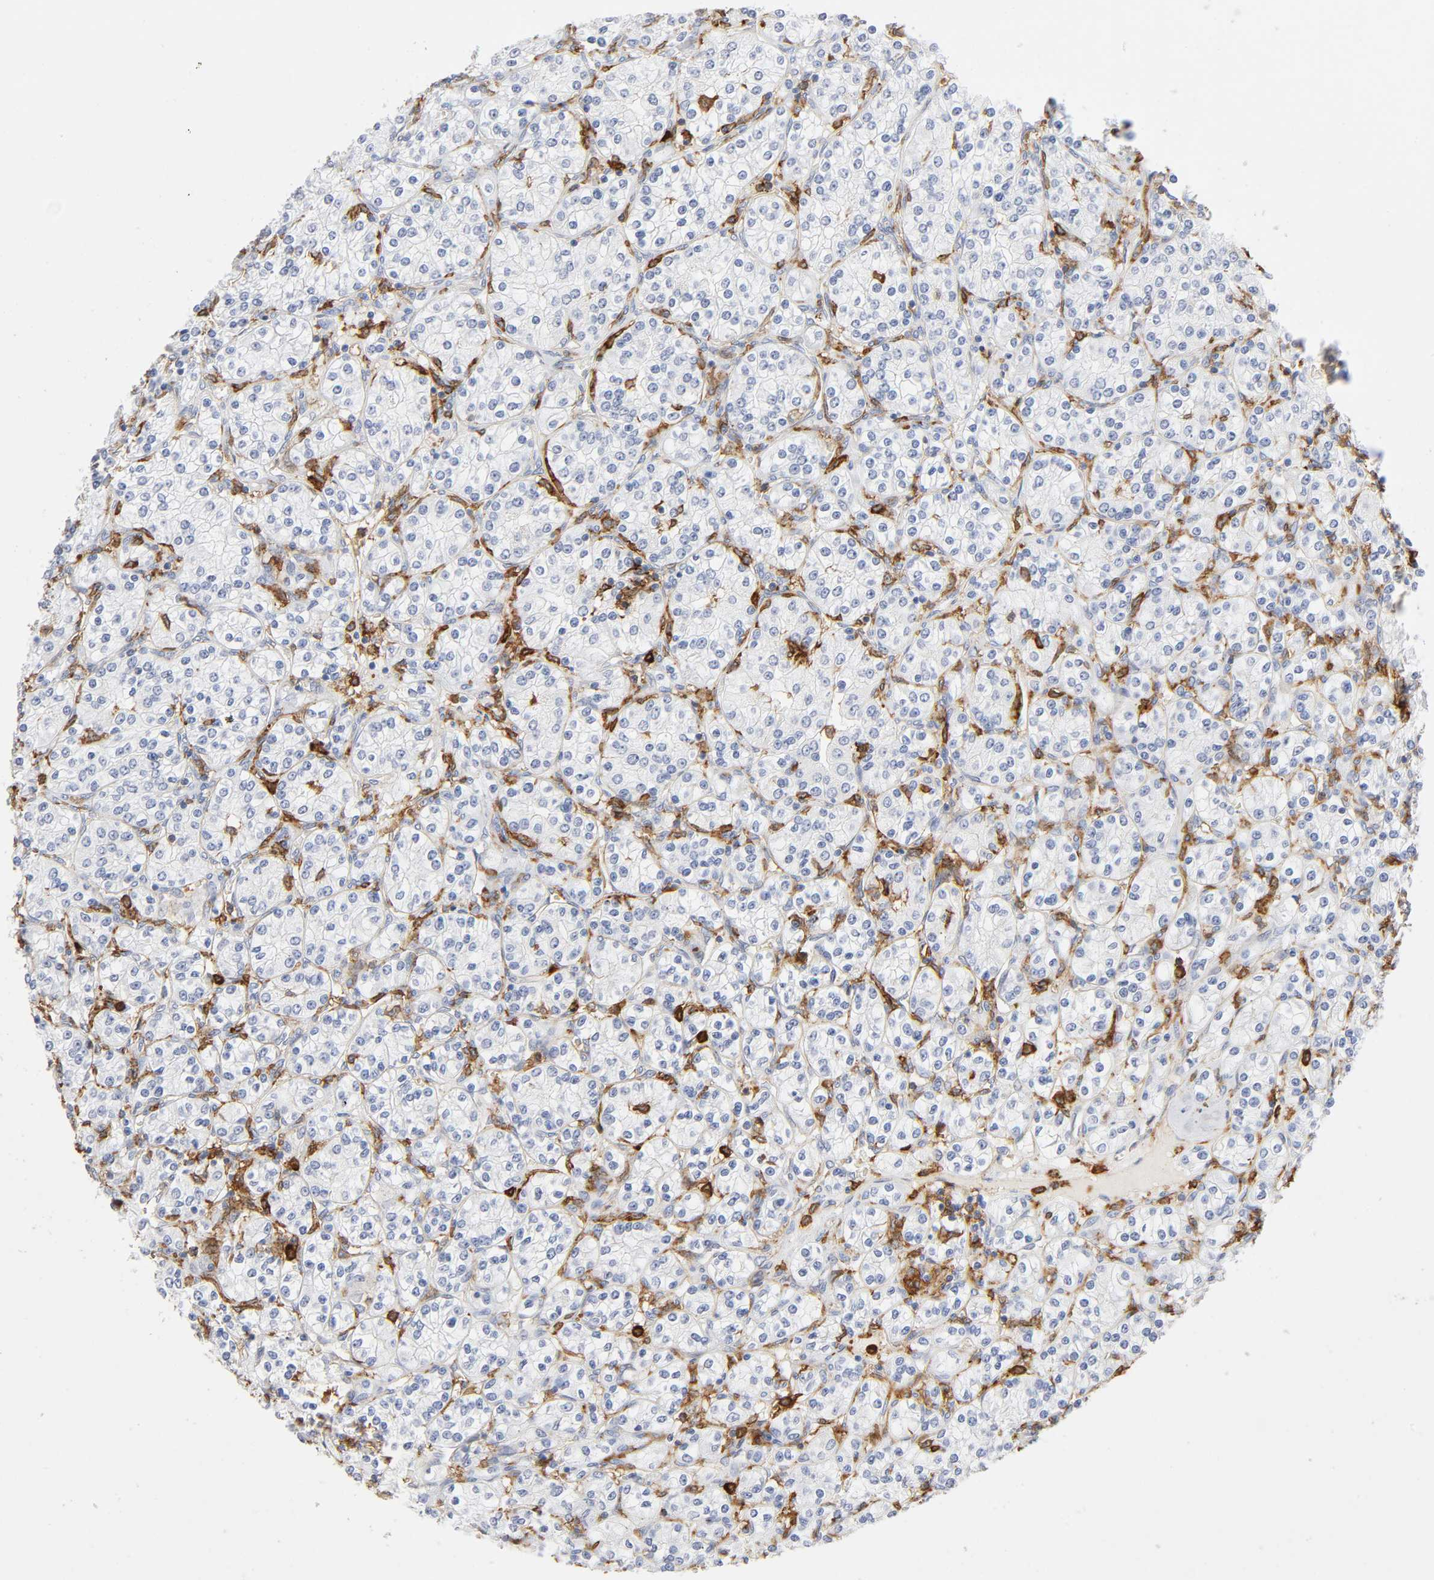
{"staining": {"intensity": "negative", "quantity": "none", "location": "none"}, "tissue": "renal cancer", "cell_type": "Tumor cells", "image_type": "cancer", "snomed": [{"axis": "morphology", "description": "Adenocarcinoma, NOS"}, {"axis": "topography", "description": "Kidney"}], "caption": "Tumor cells are negative for protein expression in human renal cancer (adenocarcinoma).", "gene": "LYN", "patient": {"sex": "male", "age": 77}}